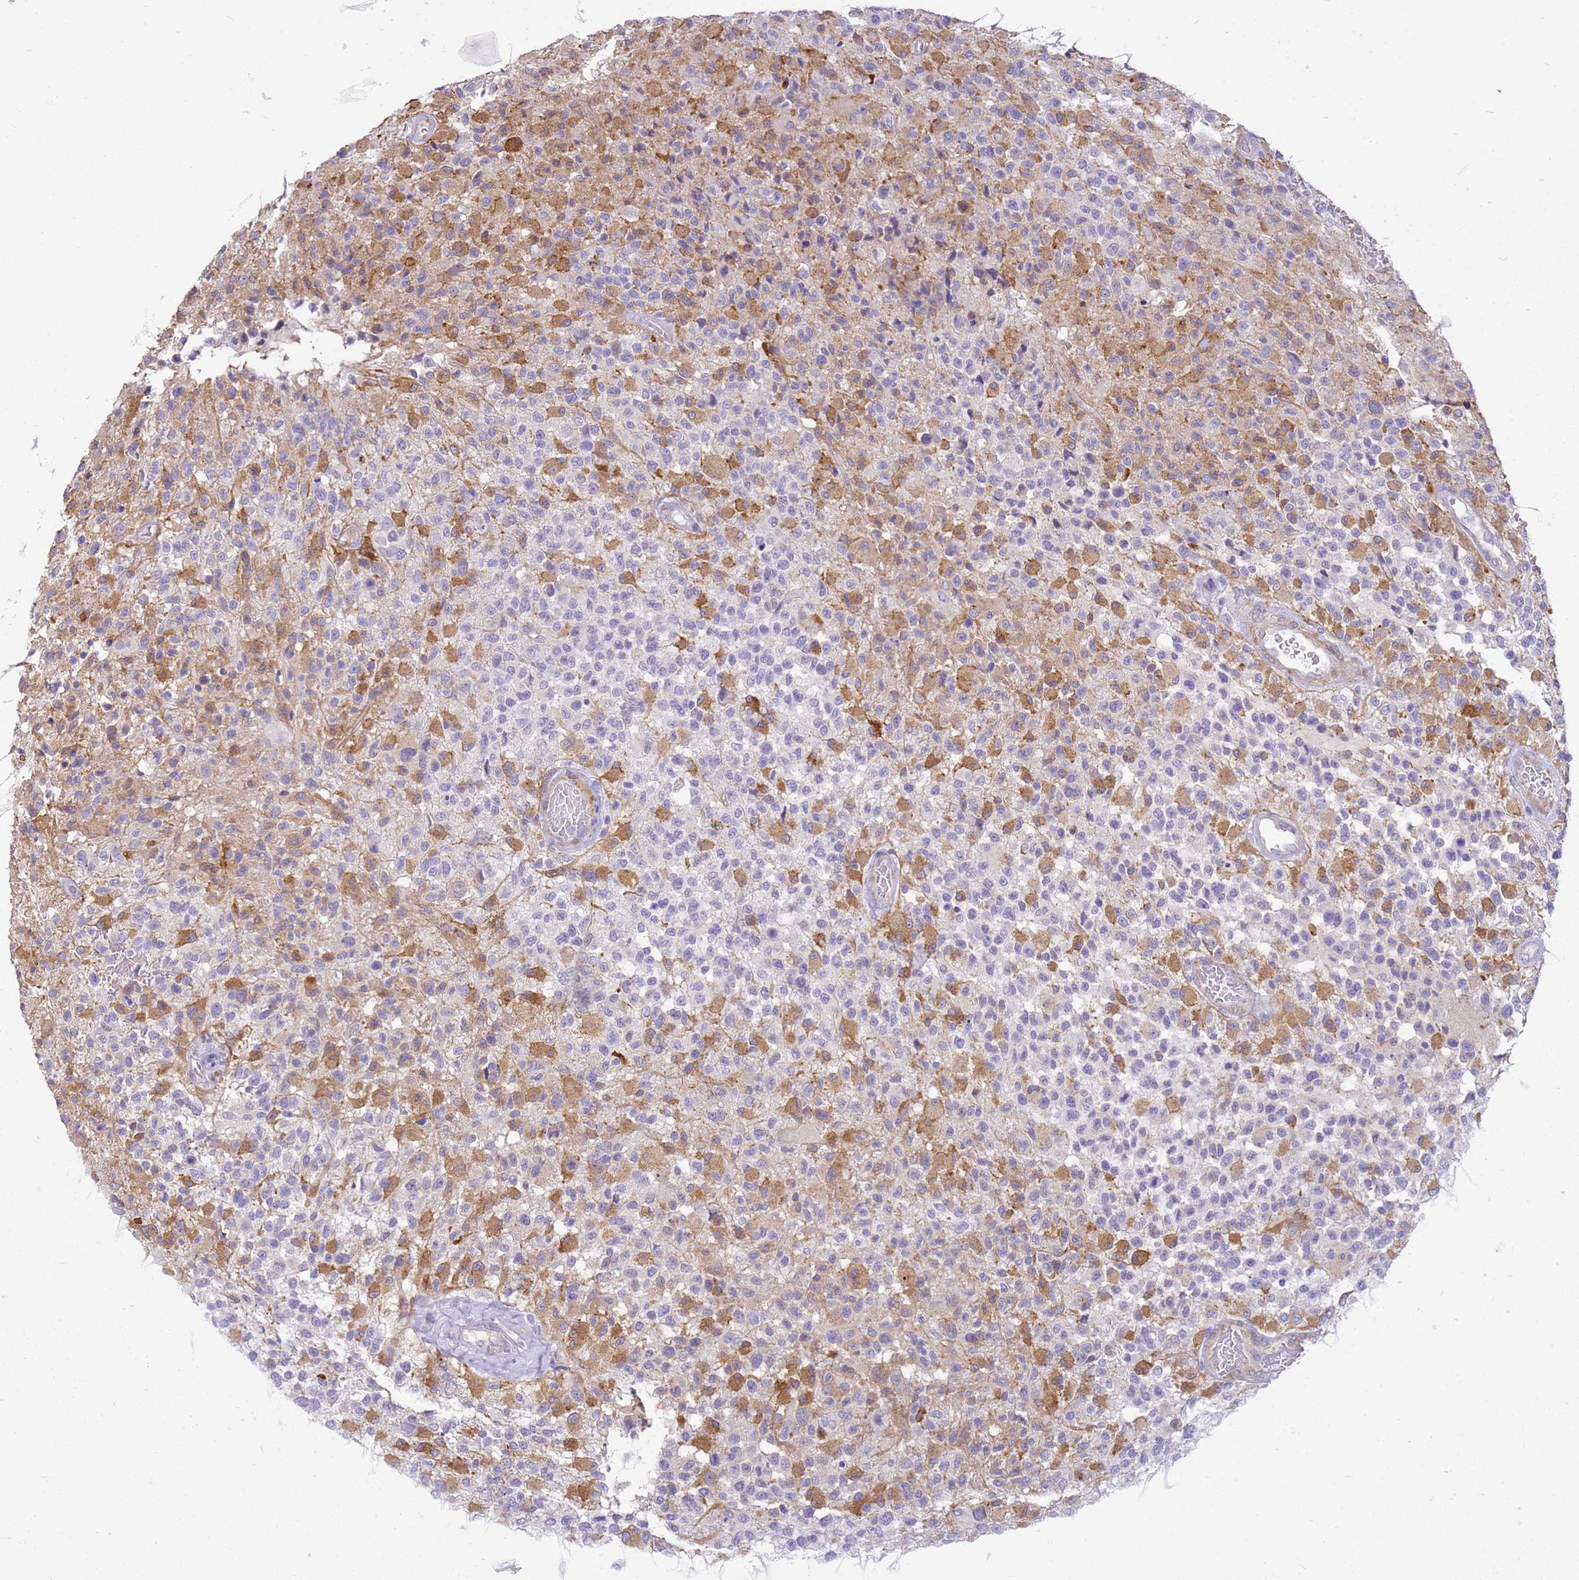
{"staining": {"intensity": "moderate", "quantity": "<25%", "location": "cytoplasmic/membranous"}, "tissue": "glioma", "cell_type": "Tumor cells", "image_type": "cancer", "snomed": [{"axis": "morphology", "description": "Glioma, malignant, High grade"}, {"axis": "morphology", "description": "Glioblastoma, NOS"}, {"axis": "topography", "description": "Brain"}], "caption": "IHC (DAB (3,3'-diaminobenzidine)) staining of human malignant high-grade glioma exhibits moderate cytoplasmic/membranous protein staining in approximately <25% of tumor cells. (brown staining indicates protein expression, while blue staining denotes nuclei).", "gene": "HSPB1", "patient": {"sex": "male", "age": 60}}